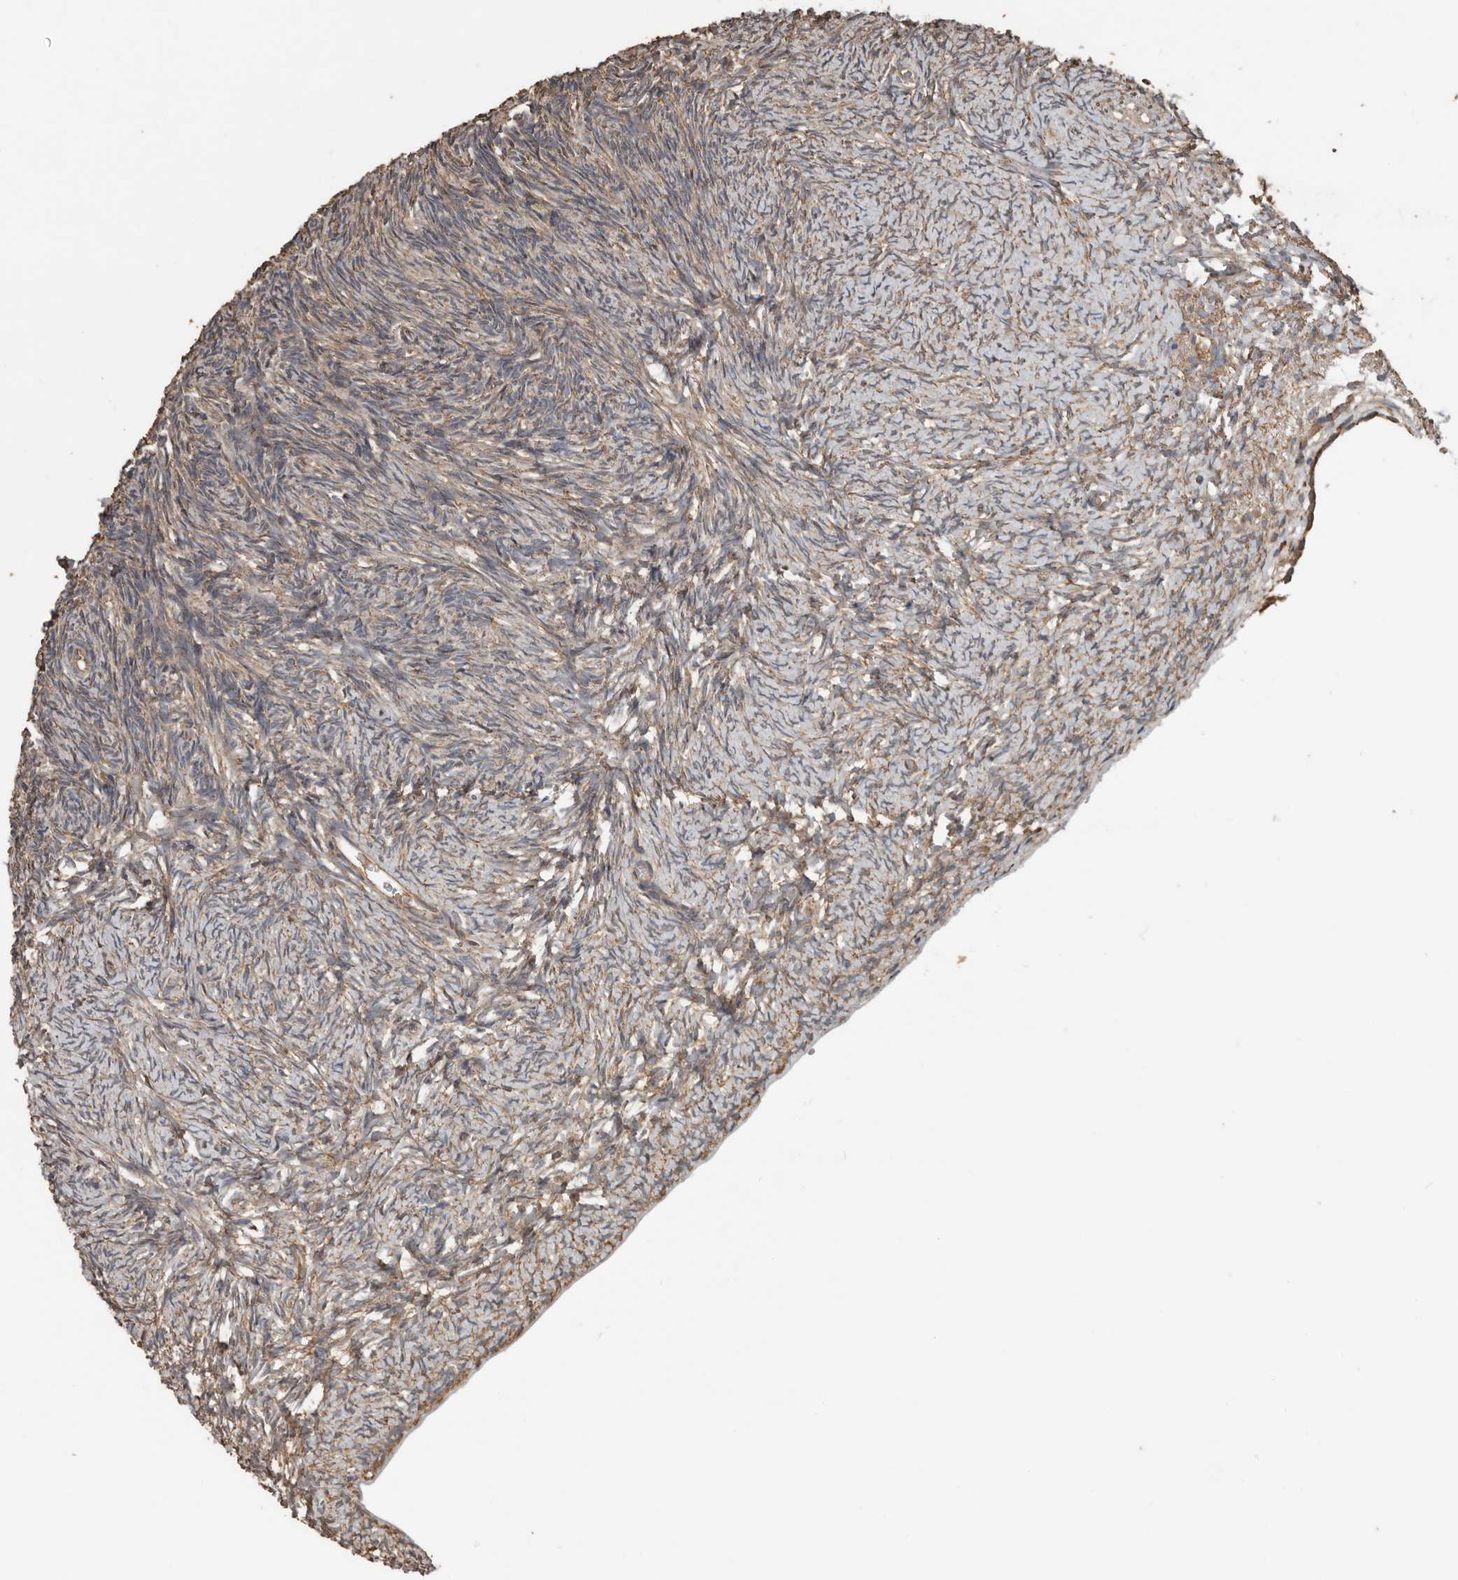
{"staining": {"intensity": "moderate", "quantity": ">75%", "location": "cytoplasmic/membranous"}, "tissue": "ovary", "cell_type": "Follicle cells", "image_type": "normal", "snomed": [{"axis": "morphology", "description": "Normal tissue, NOS"}, {"axis": "topography", "description": "Ovary"}], "caption": "Immunohistochemical staining of normal human ovary exhibits moderate cytoplasmic/membranous protein expression in approximately >75% of follicle cells. Nuclei are stained in blue.", "gene": "RNF207", "patient": {"sex": "female", "age": 34}}